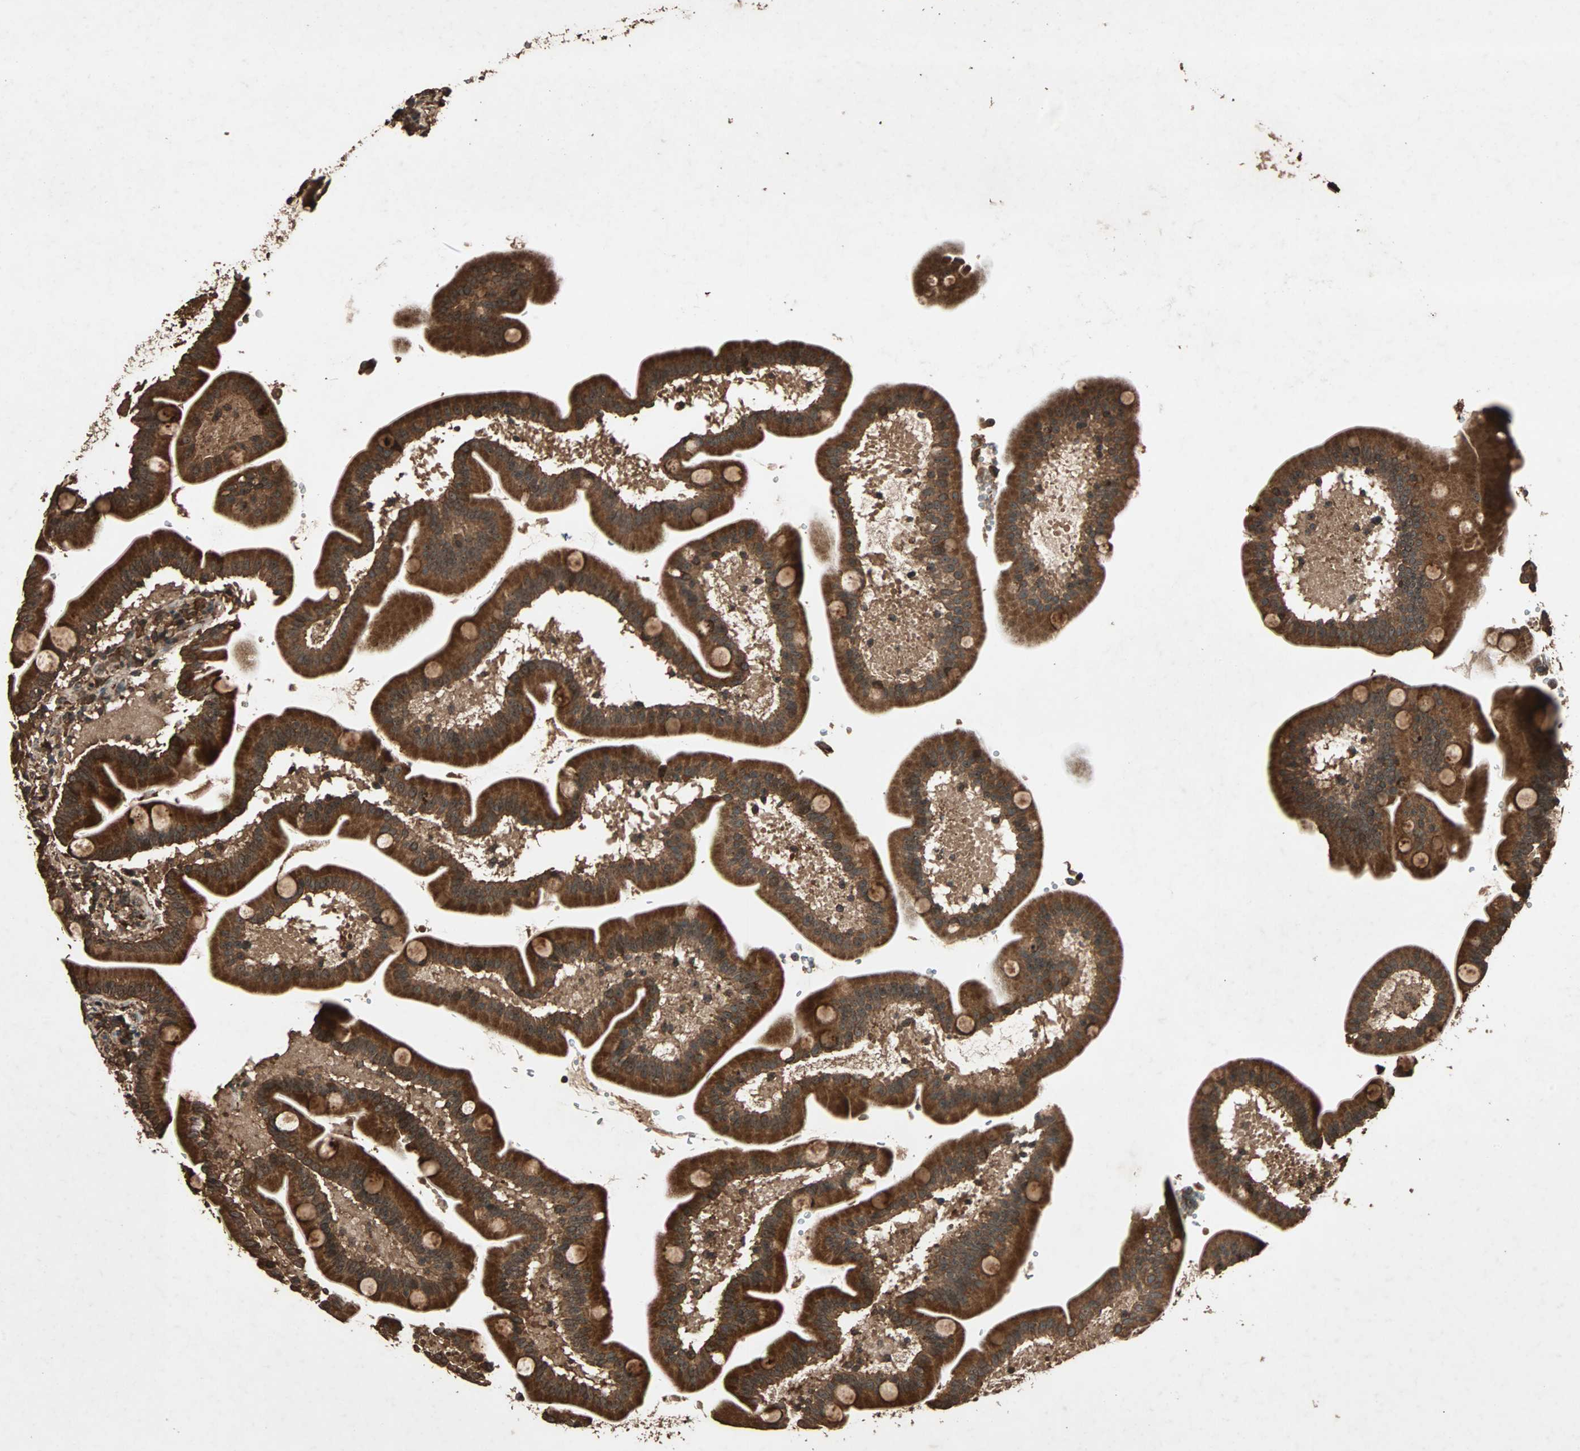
{"staining": {"intensity": "strong", "quantity": ">75%", "location": "cytoplasmic/membranous"}, "tissue": "duodenum", "cell_type": "Glandular cells", "image_type": "normal", "snomed": [{"axis": "morphology", "description": "Normal tissue, NOS"}, {"axis": "topography", "description": "Duodenum"}], "caption": "A high amount of strong cytoplasmic/membranous staining is seen in about >75% of glandular cells in benign duodenum. The staining was performed using DAB (3,3'-diaminobenzidine), with brown indicating positive protein expression. Nuclei are stained blue with hematoxylin.", "gene": "LAMTOR5", "patient": {"sex": "male", "age": 54}}